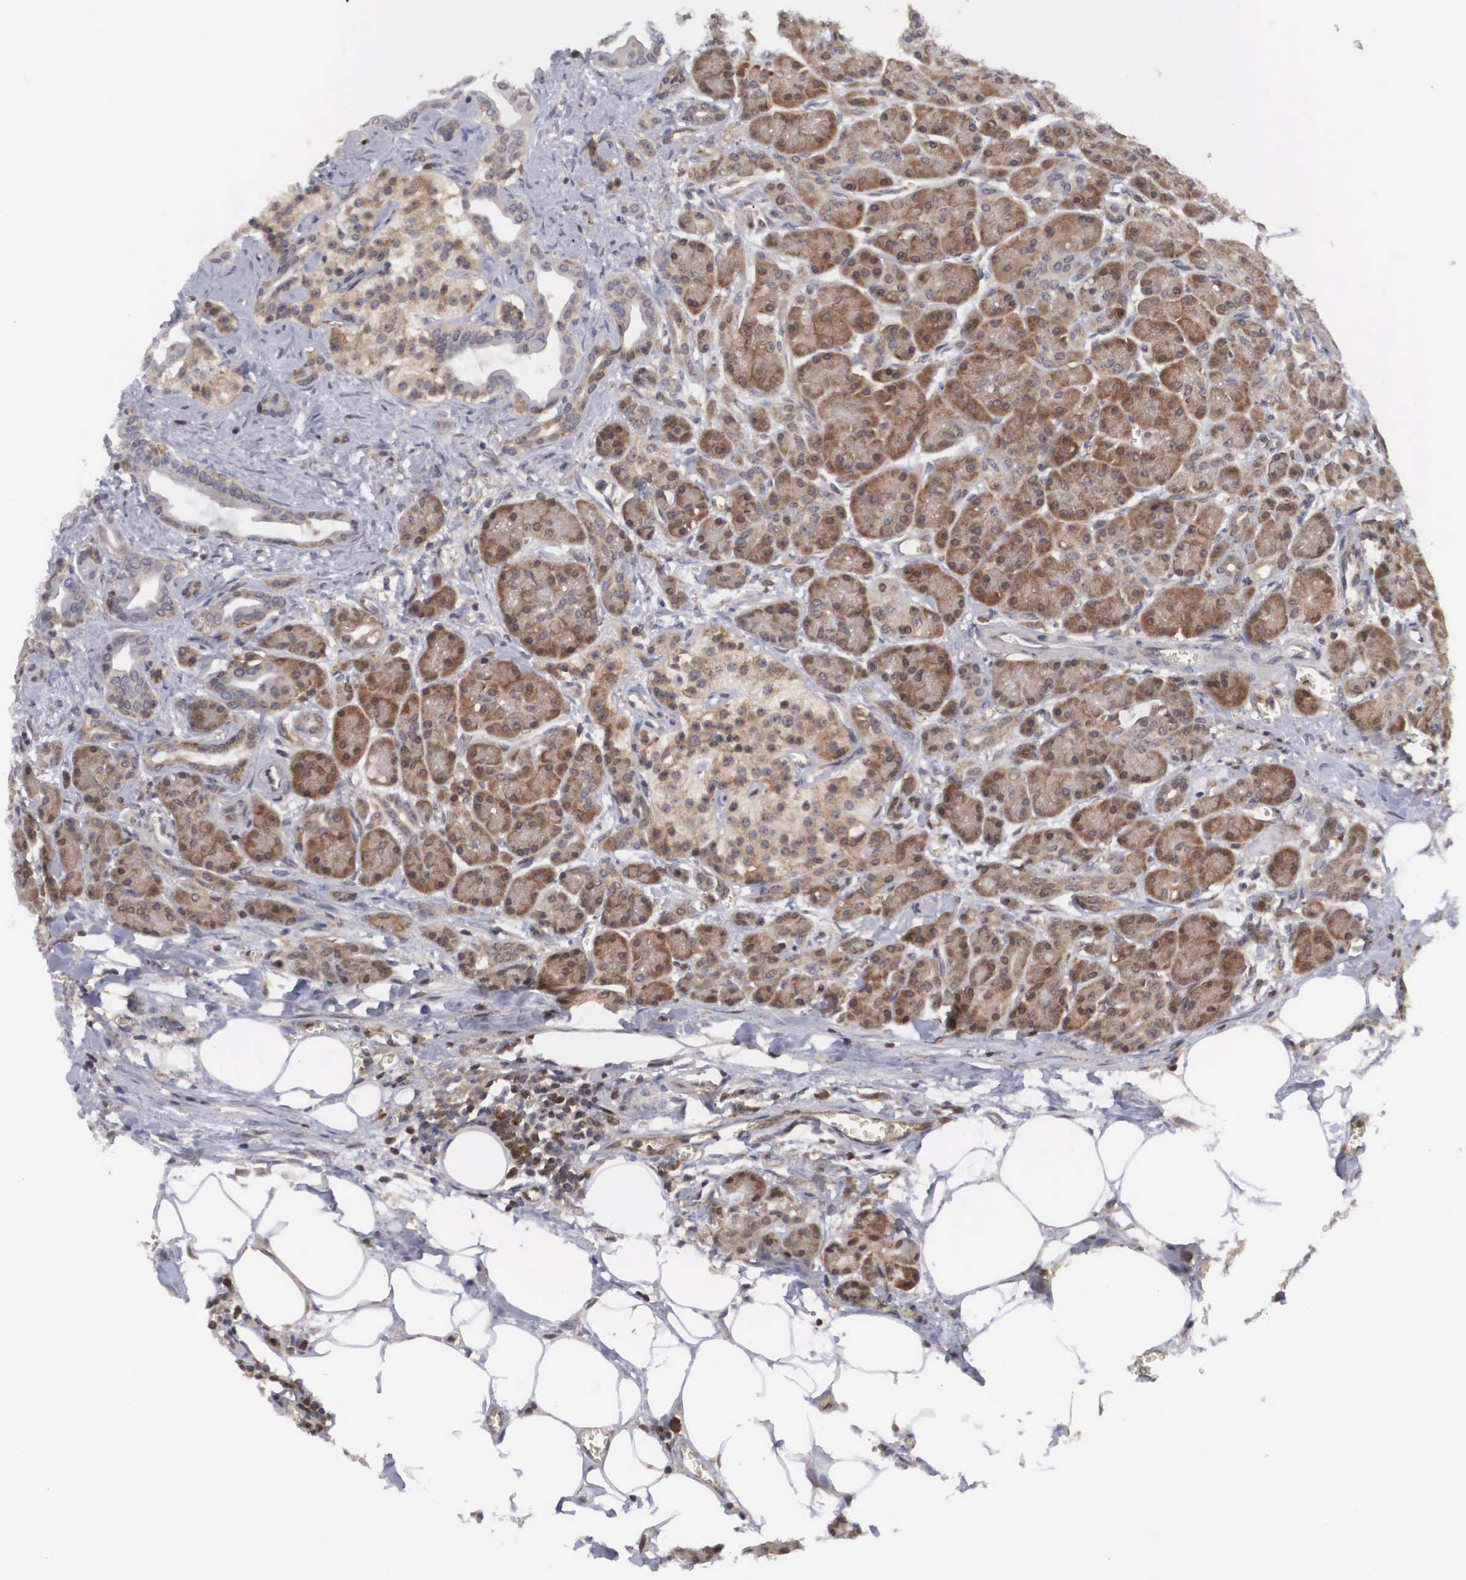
{"staining": {"intensity": "strong", "quantity": "25%-75%", "location": "cytoplasmic/membranous,nuclear"}, "tissue": "pancreas", "cell_type": "Exocrine glandular cells", "image_type": "normal", "snomed": [{"axis": "morphology", "description": "Normal tissue, NOS"}, {"axis": "topography", "description": "Pancreas"}], "caption": "A high amount of strong cytoplasmic/membranous,nuclear positivity is seen in about 25%-75% of exocrine glandular cells in normal pancreas. The protein is stained brown, and the nuclei are stained in blue (DAB (3,3'-diaminobenzidine) IHC with brightfield microscopy, high magnification).", "gene": "ADSL", "patient": {"sex": "male", "age": 73}}